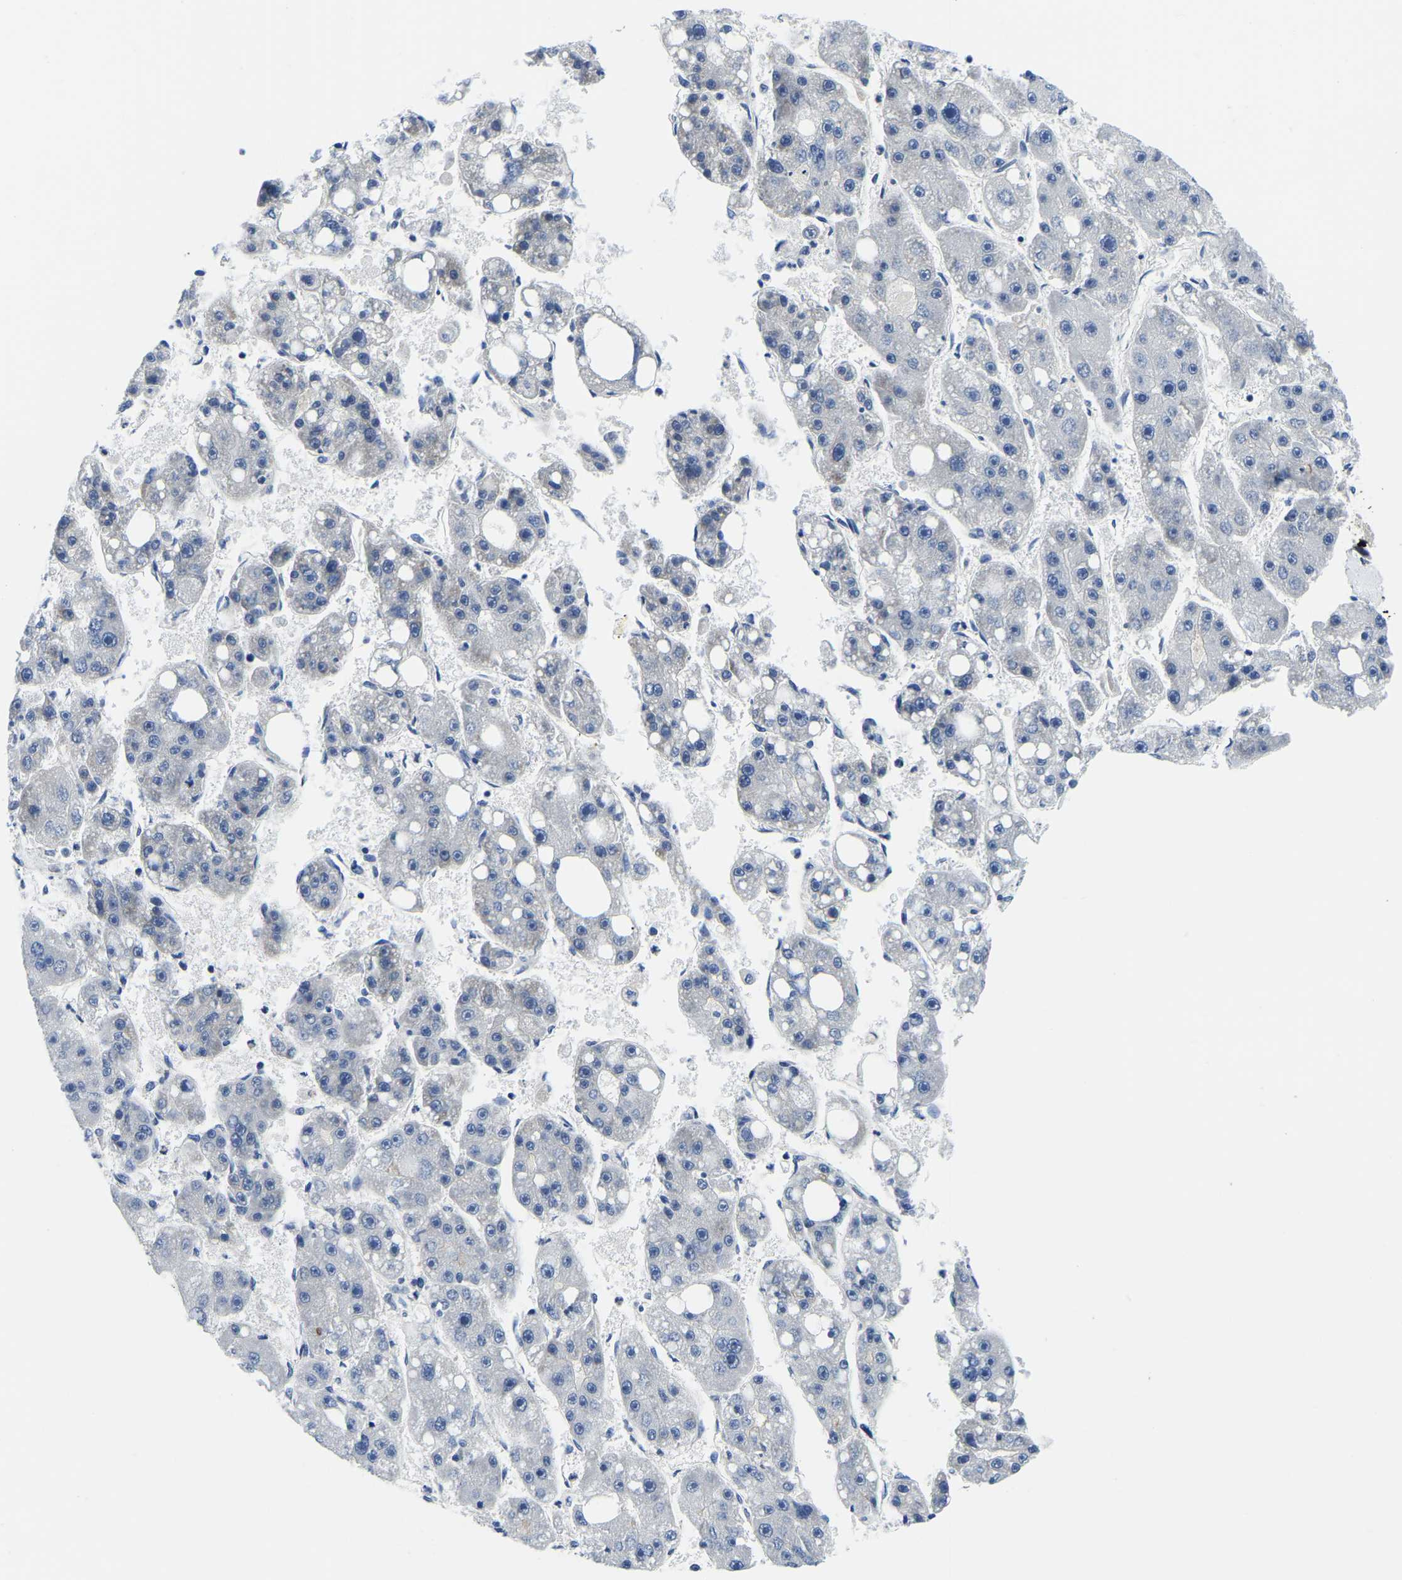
{"staining": {"intensity": "negative", "quantity": "none", "location": "none"}, "tissue": "liver cancer", "cell_type": "Tumor cells", "image_type": "cancer", "snomed": [{"axis": "morphology", "description": "Carcinoma, Hepatocellular, NOS"}, {"axis": "topography", "description": "Liver"}], "caption": "Immunohistochemical staining of human liver cancer demonstrates no significant positivity in tumor cells.", "gene": "POLDIP3", "patient": {"sex": "female", "age": 61}}